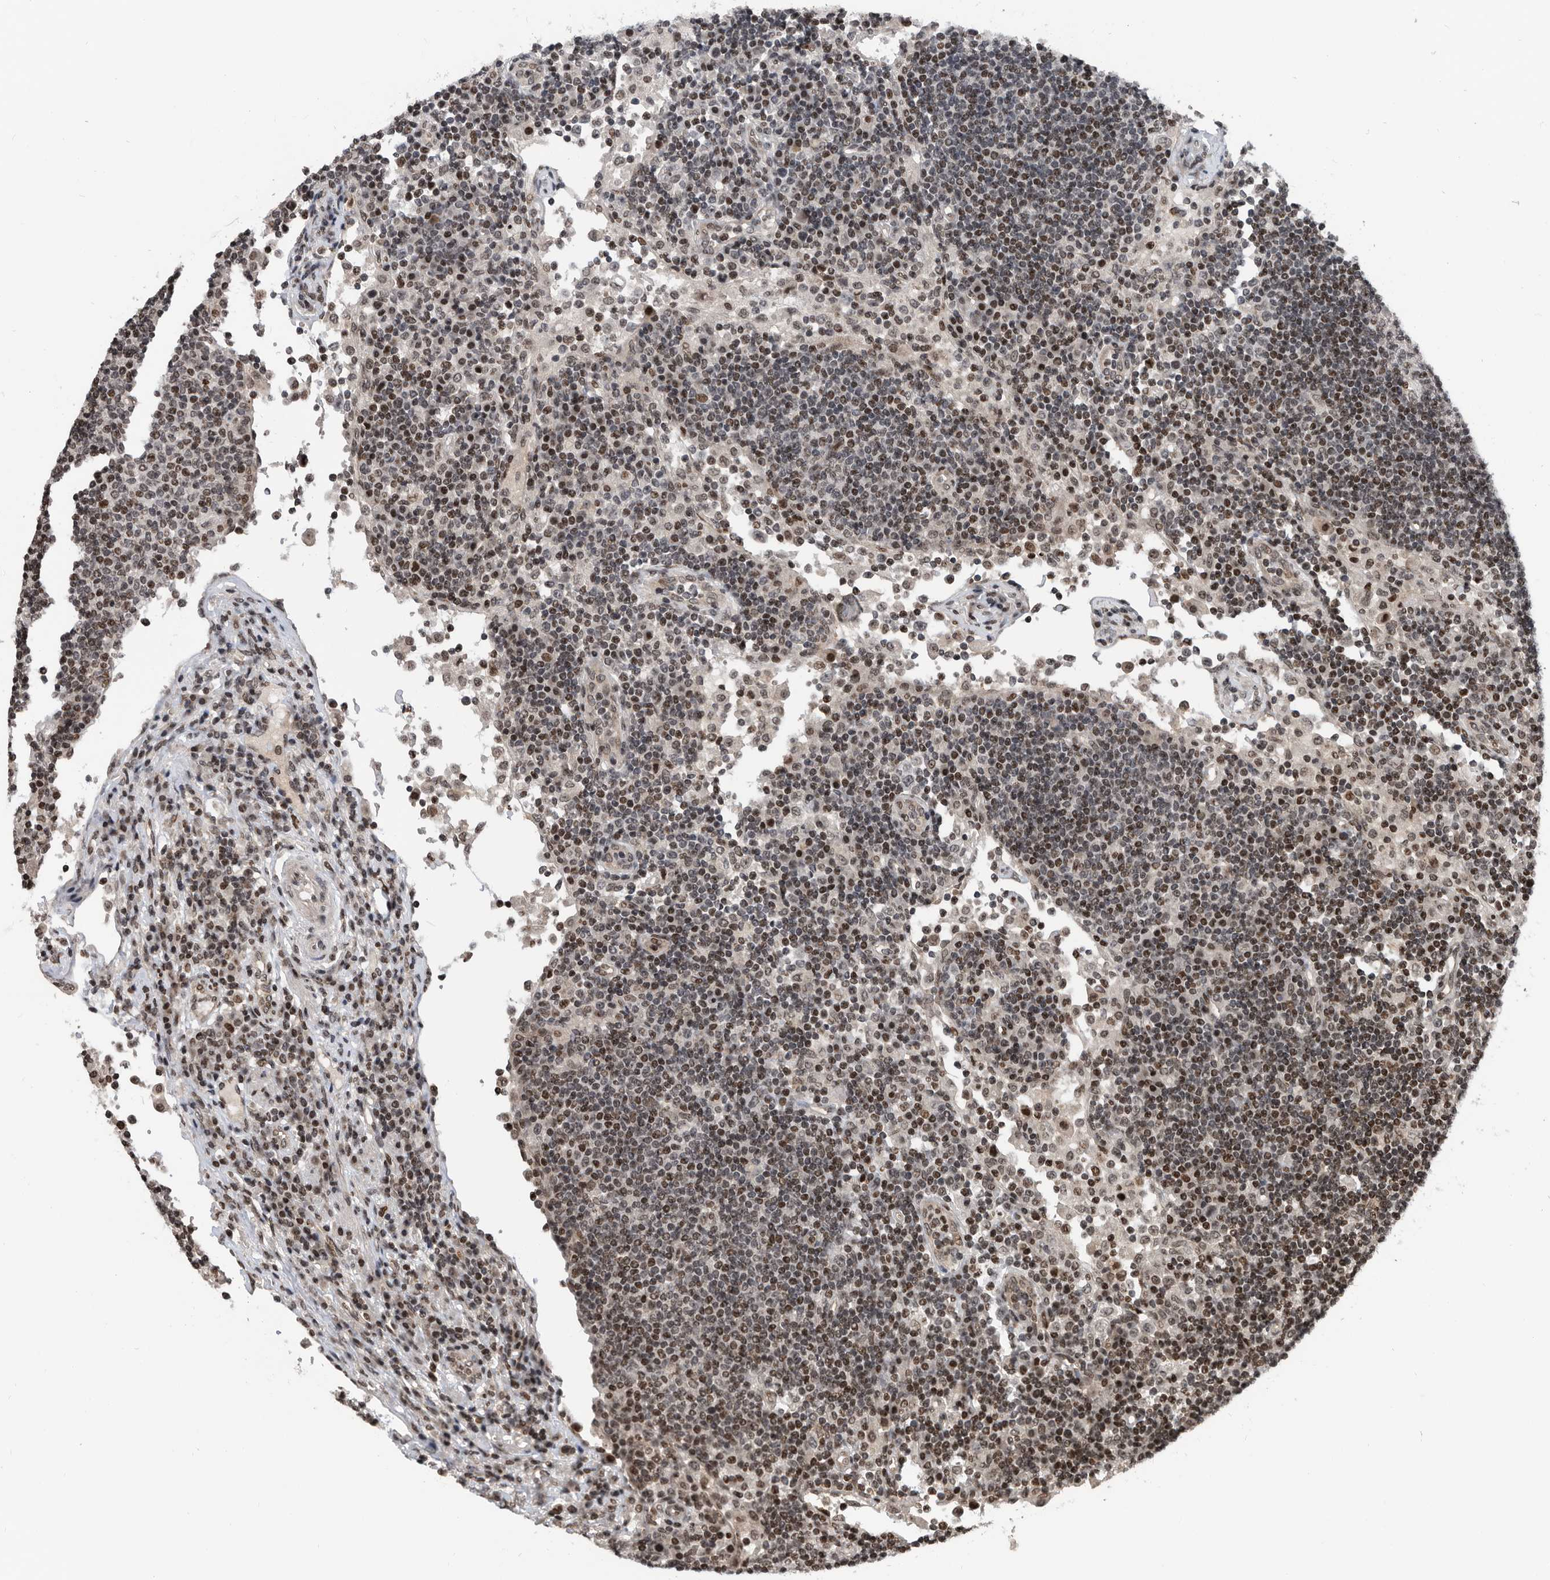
{"staining": {"intensity": "moderate", "quantity": "25%-75%", "location": "nuclear"}, "tissue": "lymph node", "cell_type": "Non-germinal center cells", "image_type": "normal", "snomed": [{"axis": "morphology", "description": "Normal tissue, NOS"}, {"axis": "topography", "description": "Lymph node"}], "caption": "Immunohistochemistry (IHC) image of unremarkable lymph node stained for a protein (brown), which displays medium levels of moderate nuclear positivity in about 25%-75% of non-germinal center cells.", "gene": "SNRNP48", "patient": {"sex": "female", "age": 53}}